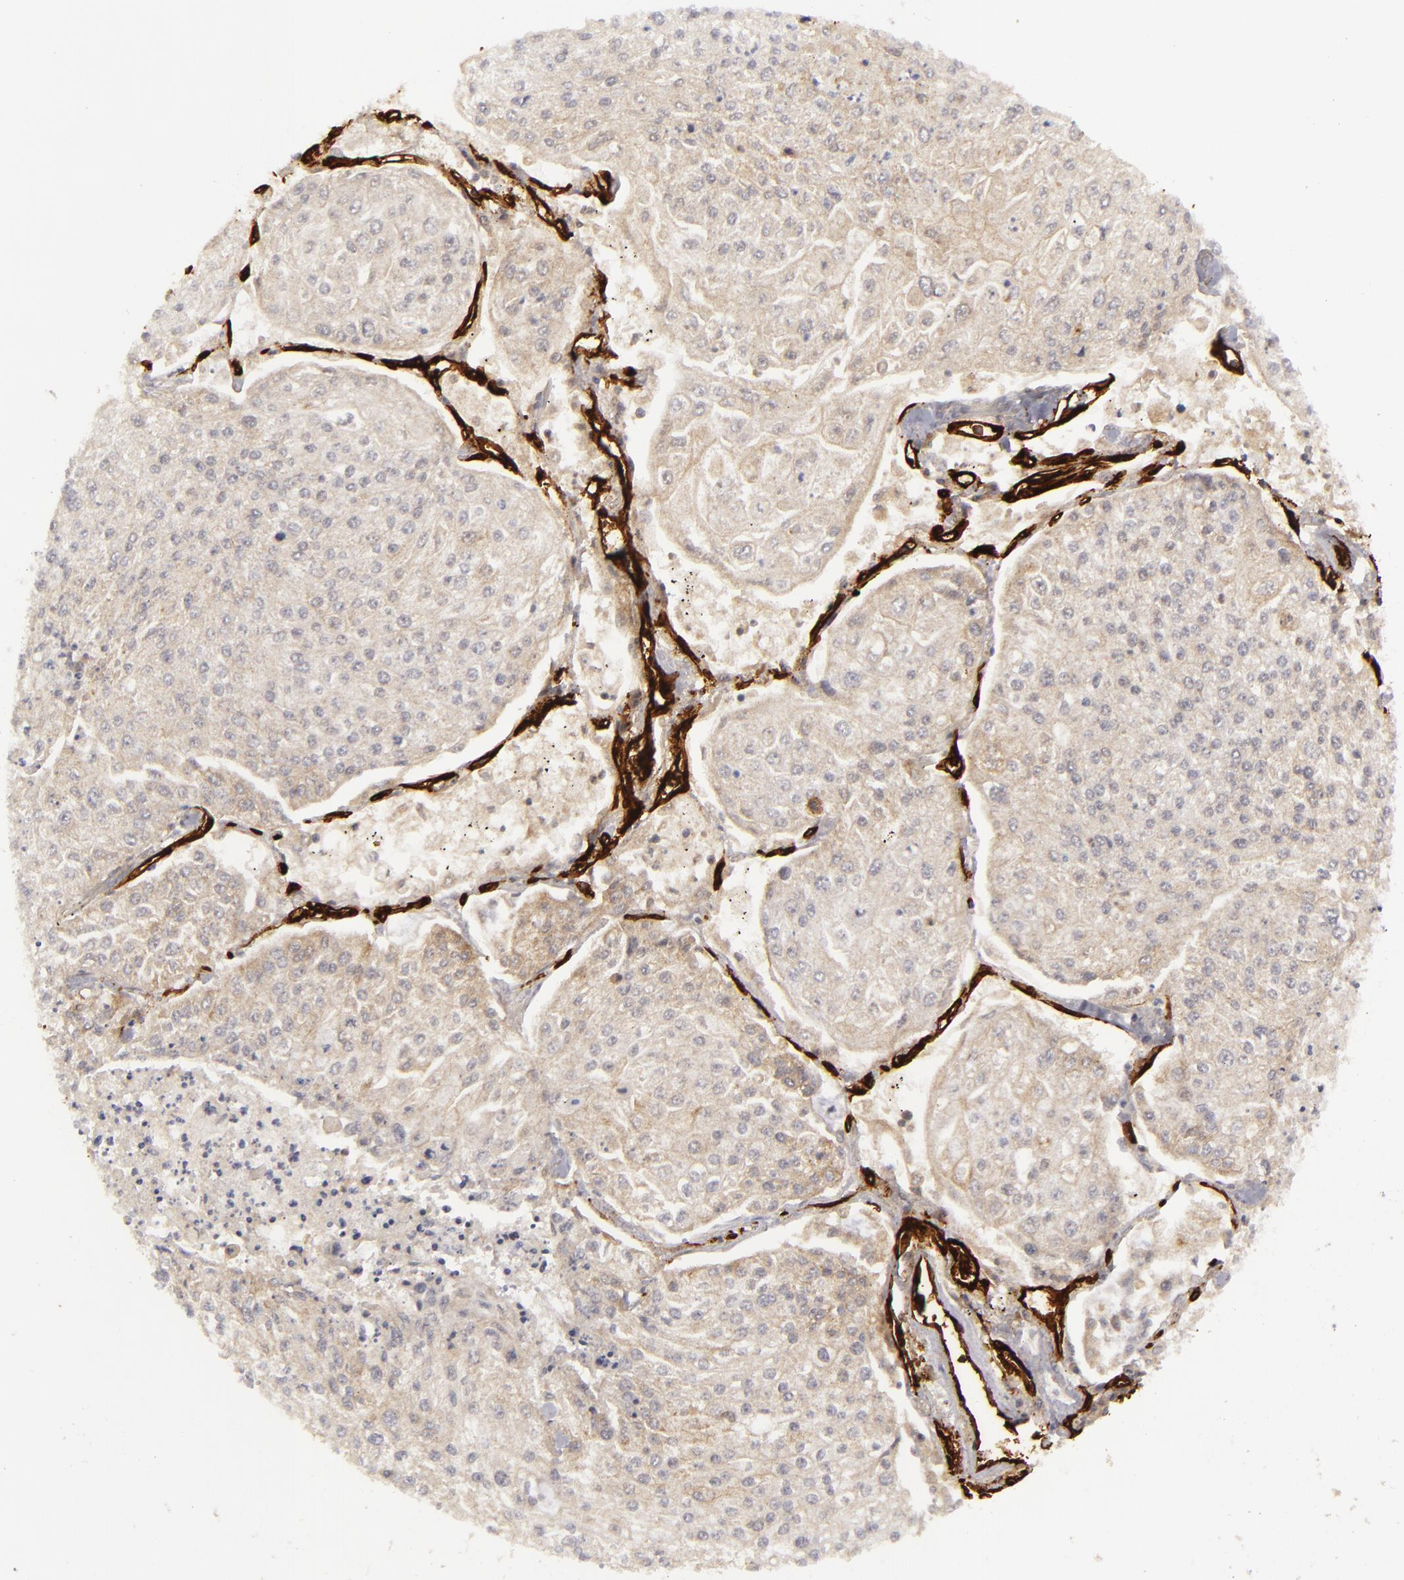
{"staining": {"intensity": "weak", "quantity": ">75%", "location": "cytoplasmic/membranous"}, "tissue": "lung cancer", "cell_type": "Tumor cells", "image_type": "cancer", "snomed": [{"axis": "morphology", "description": "Squamous cell carcinoma, NOS"}, {"axis": "topography", "description": "Lung"}], "caption": "Human squamous cell carcinoma (lung) stained with a brown dye demonstrates weak cytoplasmic/membranous positive positivity in about >75% of tumor cells.", "gene": "MCAM", "patient": {"sex": "male", "age": 75}}